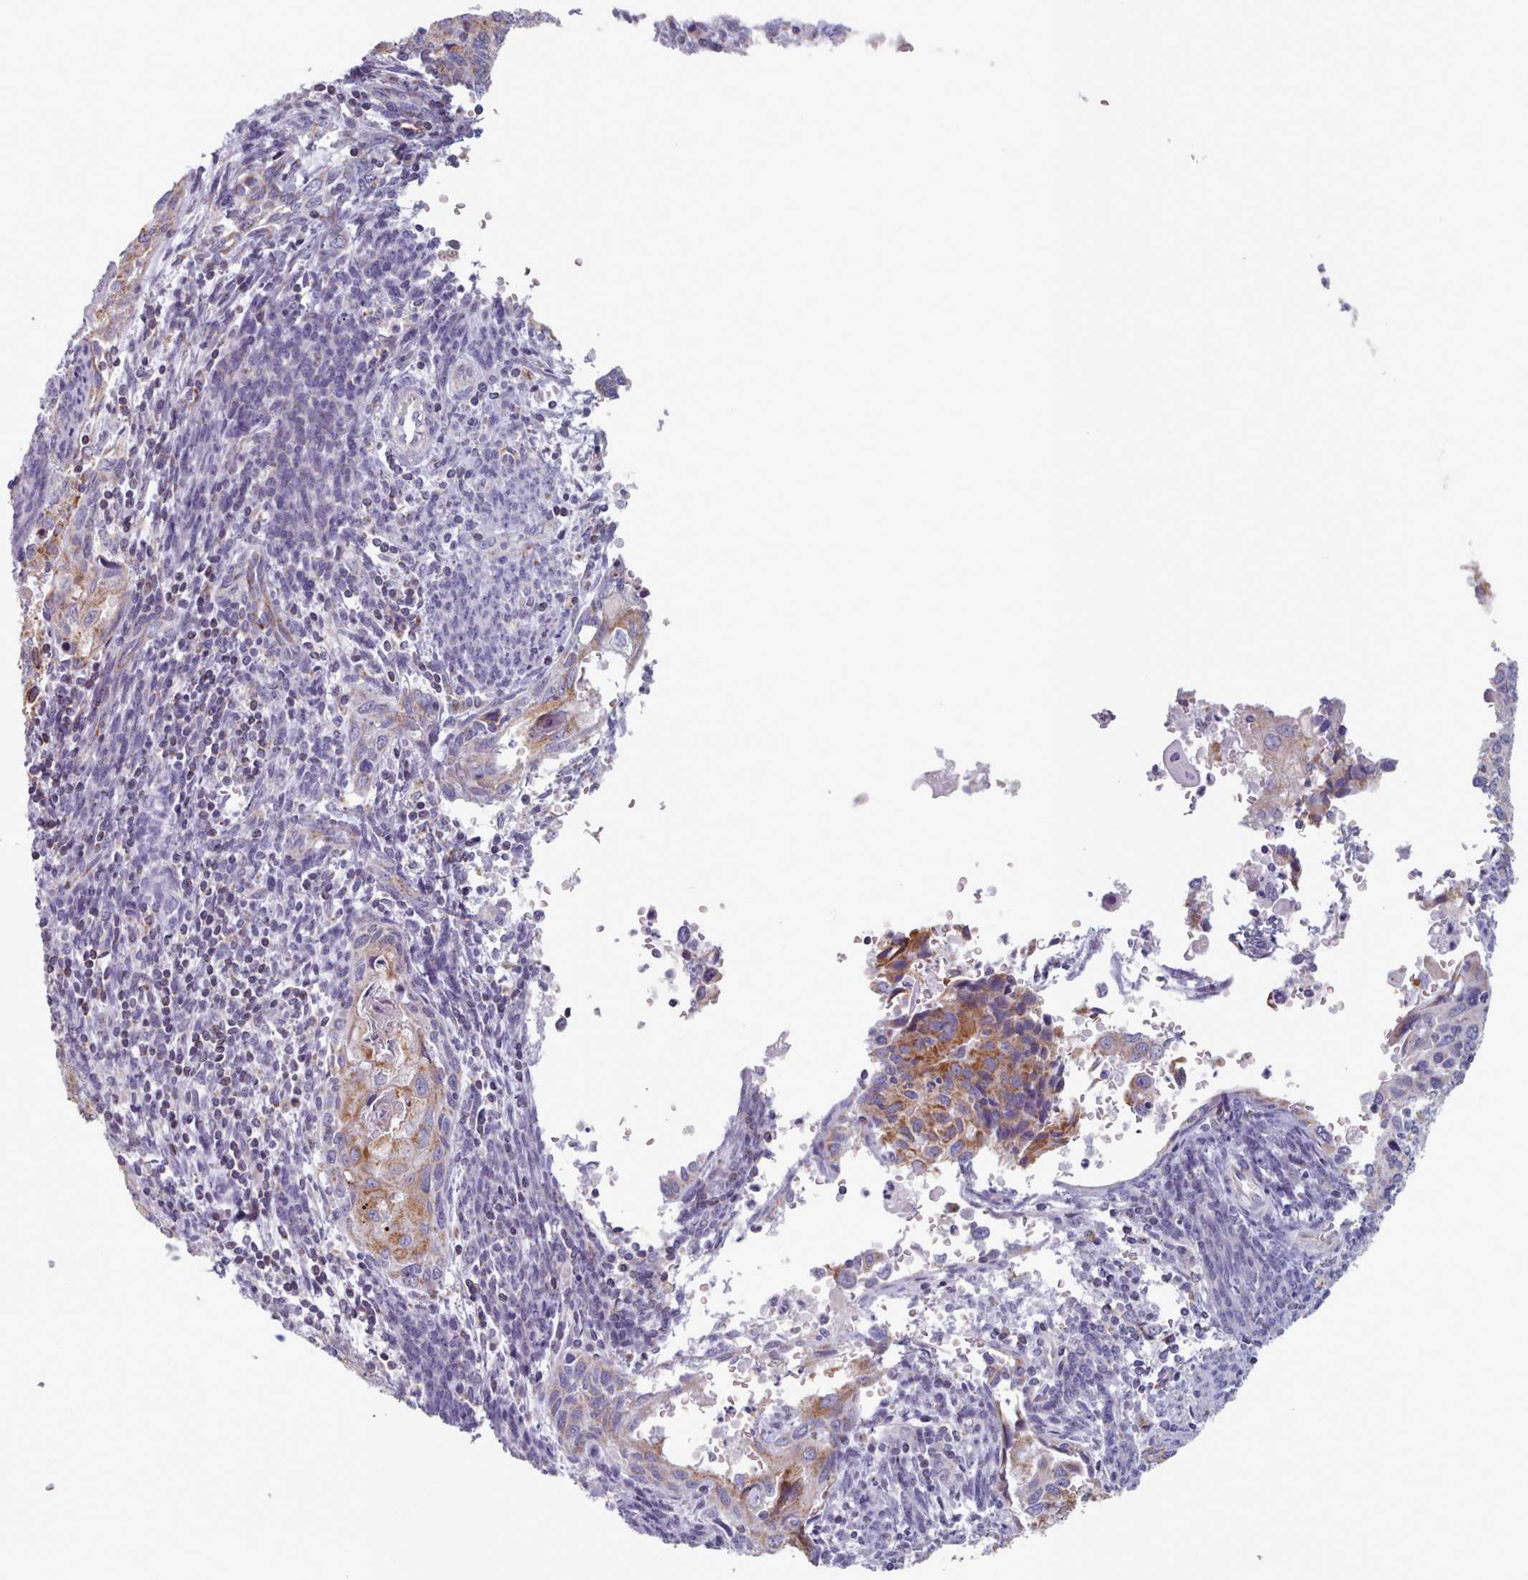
{"staining": {"intensity": "moderate", "quantity": "25%-75%", "location": "cytoplasmic/membranous"}, "tissue": "cervical cancer", "cell_type": "Tumor cells", "image_type": "cancer", "snomed": [{"axis": "morphology", "description": "Squamous cell carcinoma, NOS"}, {"axis": "topography", "description": "Cervix"}], "caption": "IHC micrograph of neoplastic tissue: cervical squamous cell carcinoma stained using IHC displays medium levels of moderate protein expression localized specifically in the cytoplasmic/membranous of tumor cells, appearing as a cytoplasmic/membranous brown color.", "gene": "FAM170B", "patient": {"sex": "female", "age": 67}}